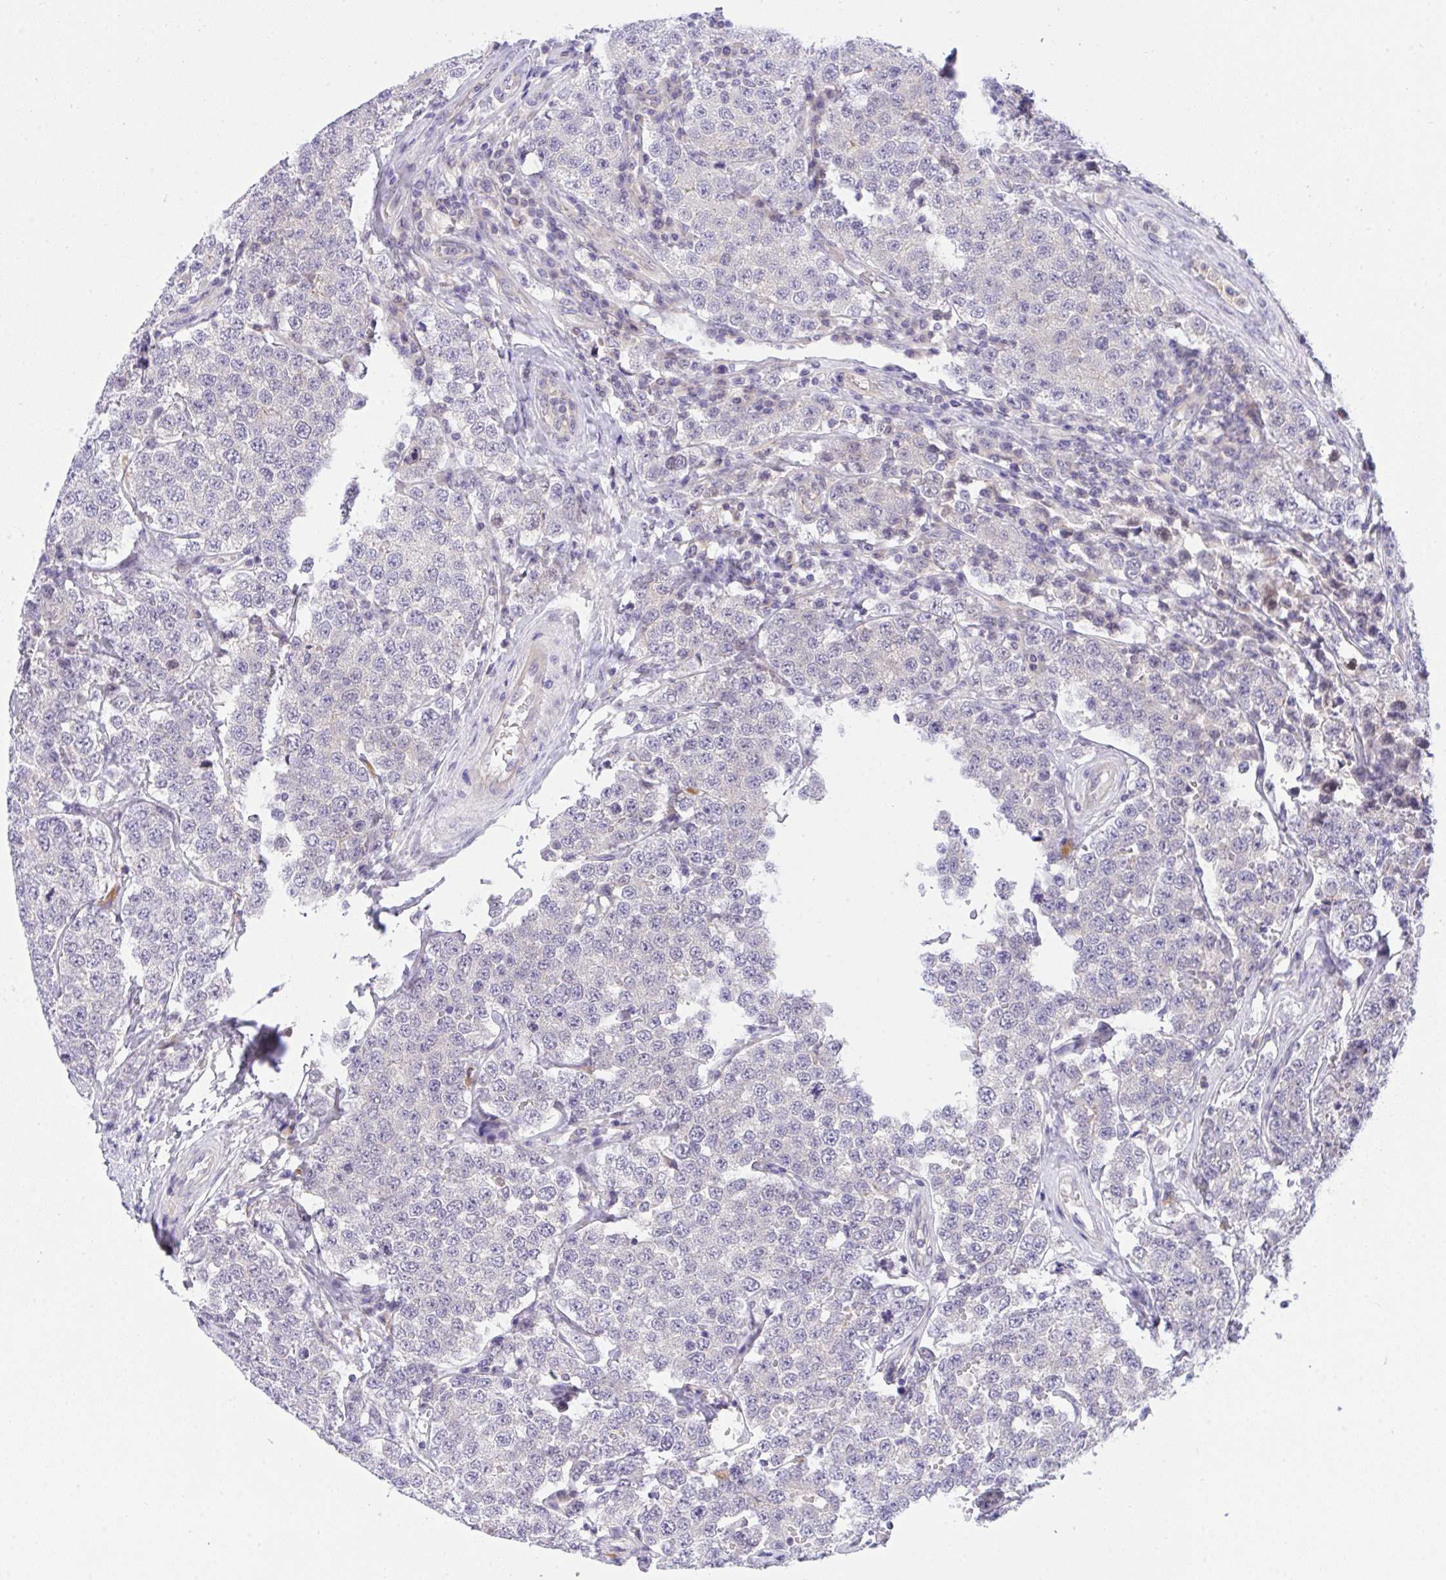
{"staining": {"intensity": "negative", "quantity": "none", "location": "none"}, "tissue": "testis cancer", "cell_type": "Tumor cells", "image_type": "cancer", "snomed": [{"axis": "morphology", "description": "Seminoma, NOS"}, {"axis": "topography", "description": "Testis"}], "caption": "The micrograph displays no staining of tumor cells in testis cancer (seminoma).", "gene": "HOXD12", "patient": {"sex": "male", "age": 34}}